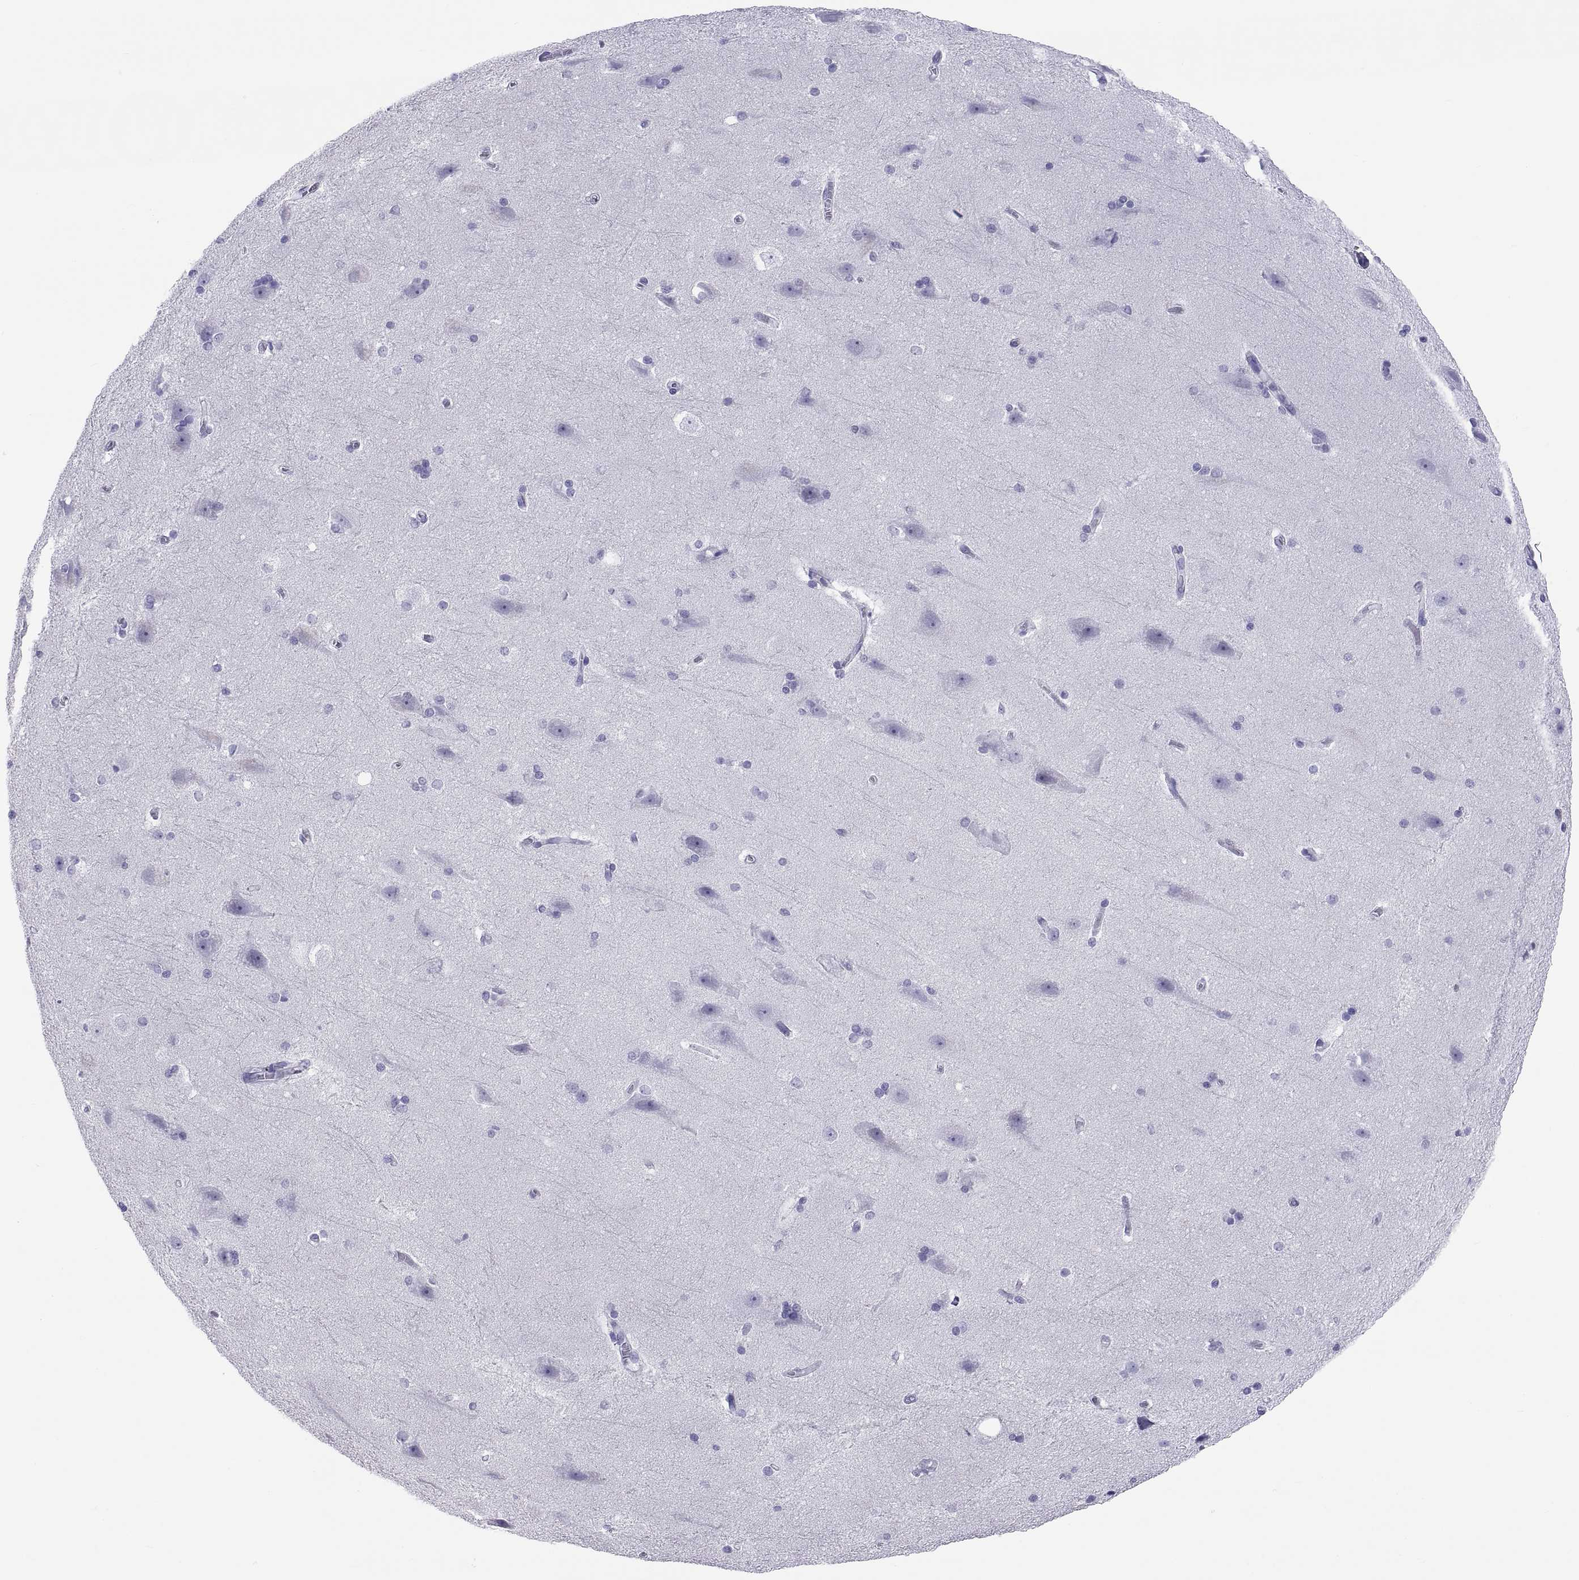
{"staining": {"intensity": "negative", "quantity": "none", "location": "none"}, "tissue": "hippocampus", "cell_type": "Glial cells", "image_type": "normal", "snomed": [{"axis": "morphology", "description": "Normal tissue, NOS"}, {"axis": "topography", "description": "Cerebral cortex"}, {"axis": "topography", "description": "Hippocampus"}], "caption": "Immunohistochemistry photomicrograph of normal hippocampus: hippocampus stained with DAB demonstrates no significant protein positivity in glial cells. The staining was performed using DAB to visualize the protein expression in brown, while the nuclei were stained in blue with hematoxylin (Magnification: 20x).", "gene": "QRICH2", "patient": {"sex": "female", "age": 19}}